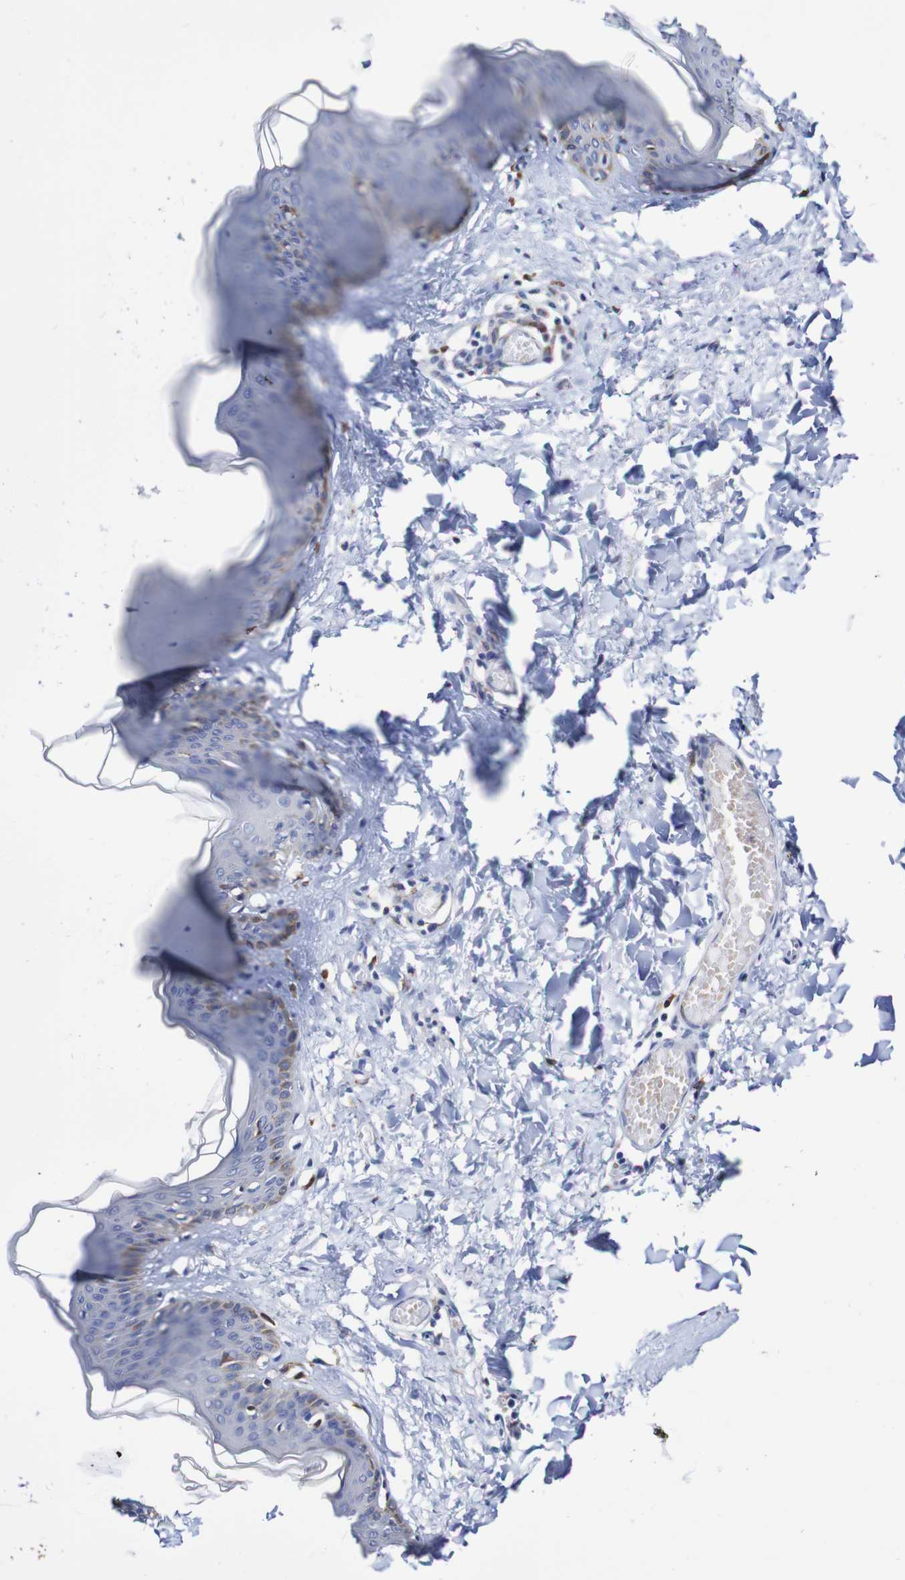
{"staining": {"intensity": "negative", "quantity": "none", "location": "none"}, "tissue": "skin", "cell_type": "Fibroblasts", "image_type": "normal", "snomed": [{"axis": "morphology", "description": "Normal tissue, NOS"}, {"axis": "topography", "description": "Skin"}], "caption": "DAB (3,3'-diaminobenzidine) immunohistochemical staining of normal skin shows no significant expression in fibroblasts. Nuclei are stained in blue.", "gene": "SEZ6", "patient": {"sex": "female", "age": 17}}